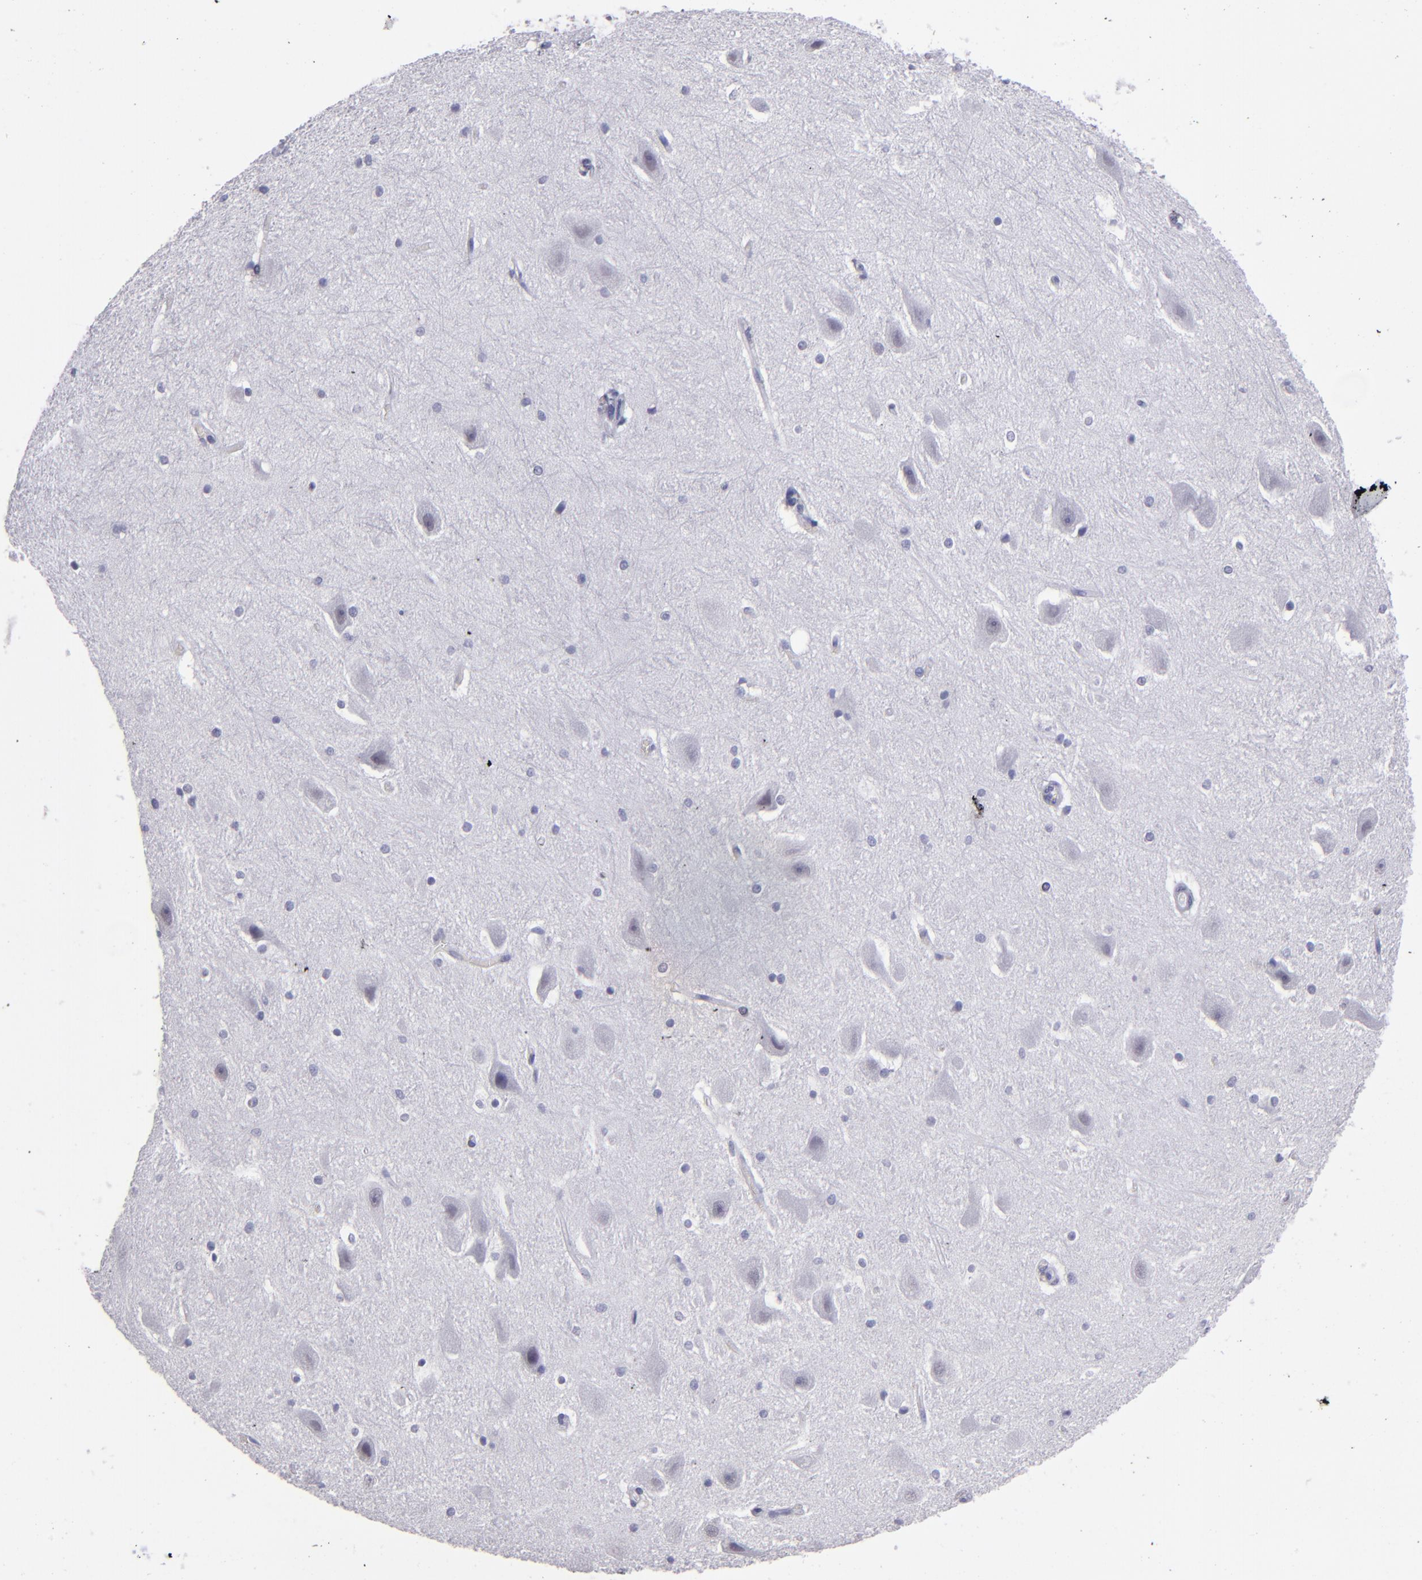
{"staining": {"intensity": "negative", "quantity": "none", "location": "none"}, "tissue": "hippocampus", "cell_type": "Glial cells", "image_type": "normal", "snomed": [{"axis": "morphology", "description": "Normal tissue, NOS"}, {"axis": "topography", "description": "Hippocampus"}], "caption": "Immunohistochemical staining of benign hippocampus shows no significant expression in glial cells.", "gene": "ALDOB", "patient": {"sex": "female", "age": 19}}